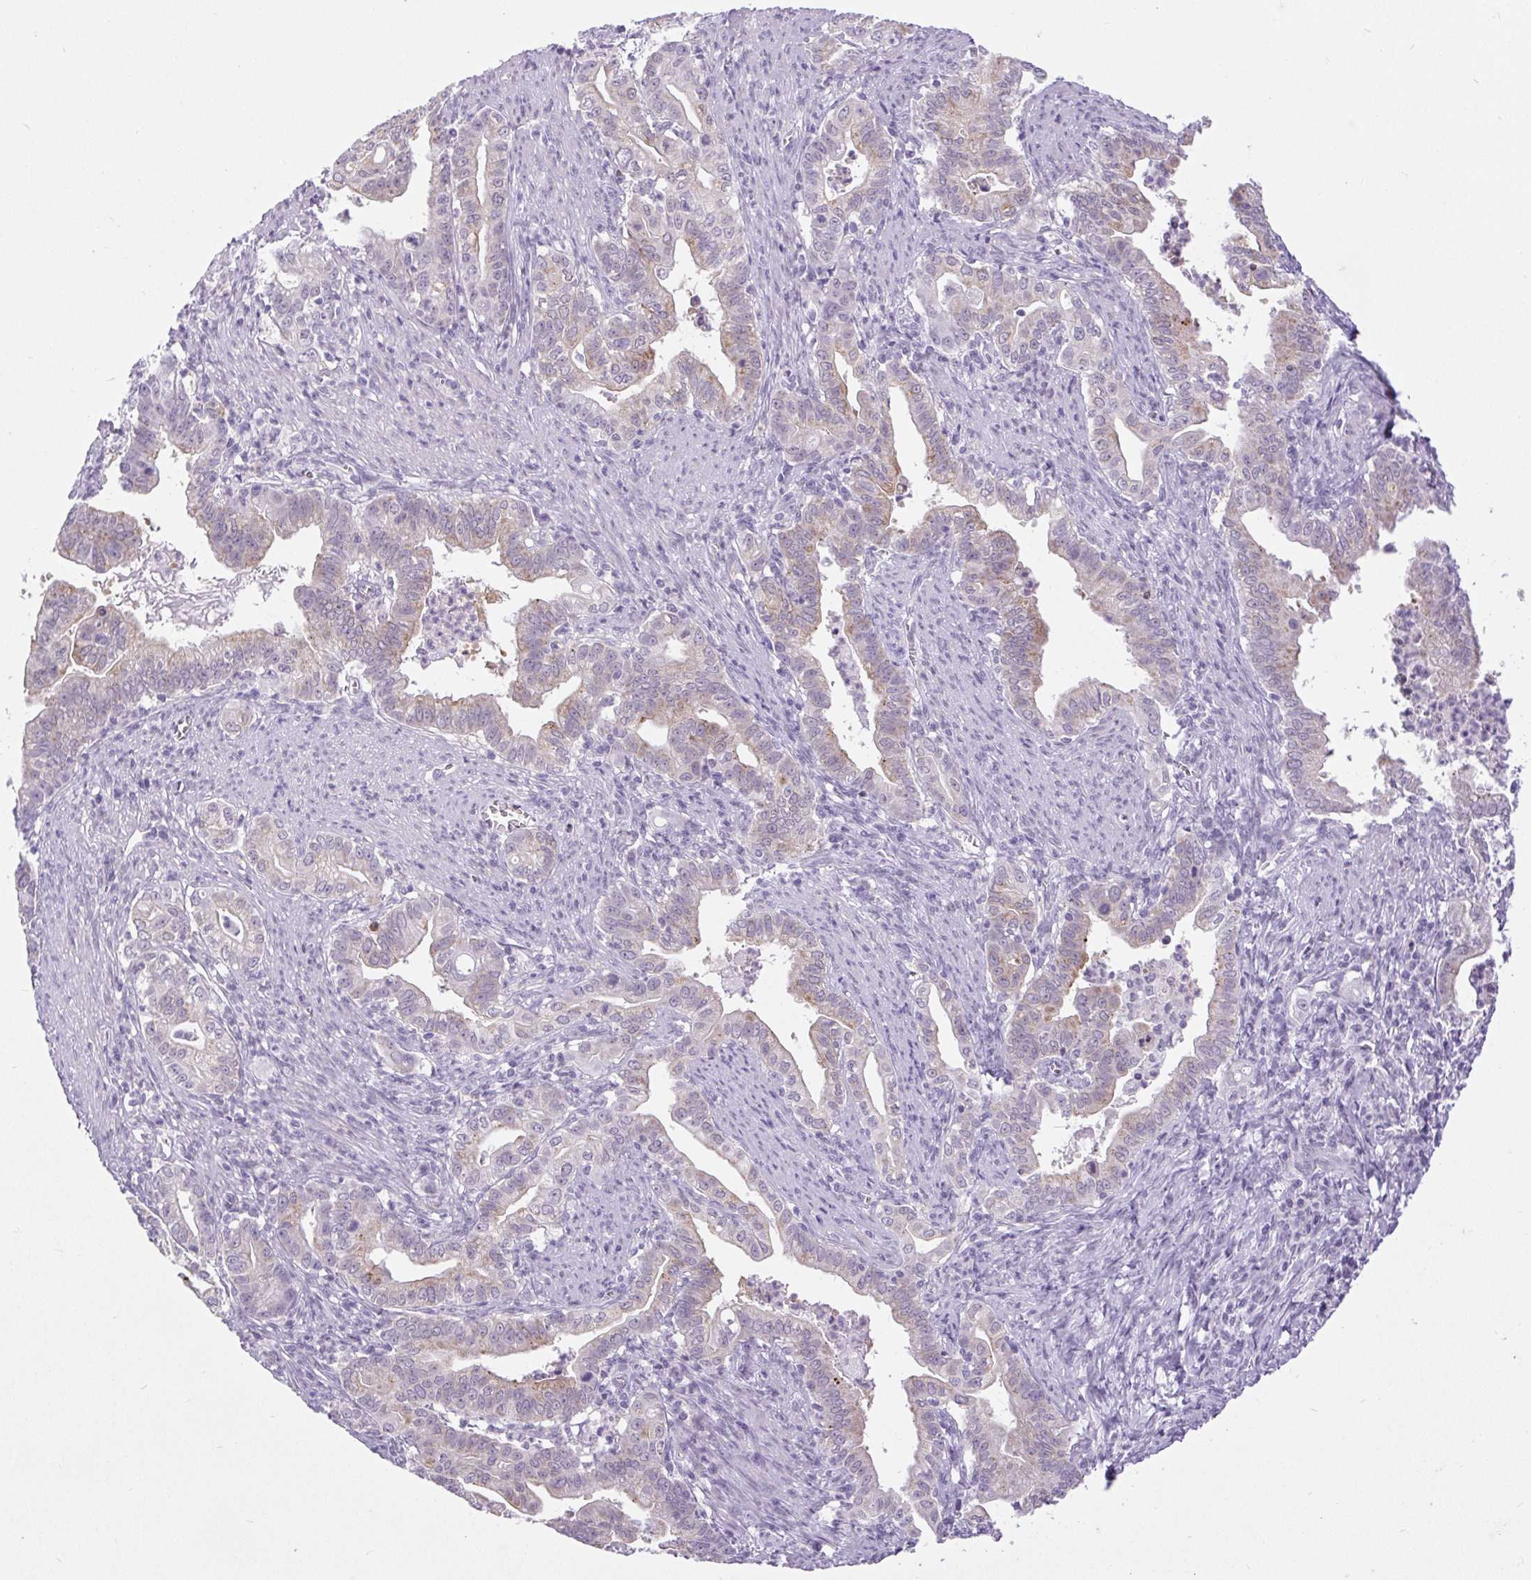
{"staining": {"intensity": "weak", "quantity": "<25%", "location": "cytoplasmic/membranous"}, "tissue": "stomach cancer", "cell_type": "Tumor cells", "image_type": "cancer", "snomed": [{"axis": "morphology", "description": "Adenocarcinoma, NOS"}, {"axis": "topography", "description": "Stomach, upper"}], "caption": "There is no significant staining in tumor cells of adenocarcinoma (stomach).", "gene": "BCAS1", "patient": {"sex": "female", "age": 79}}